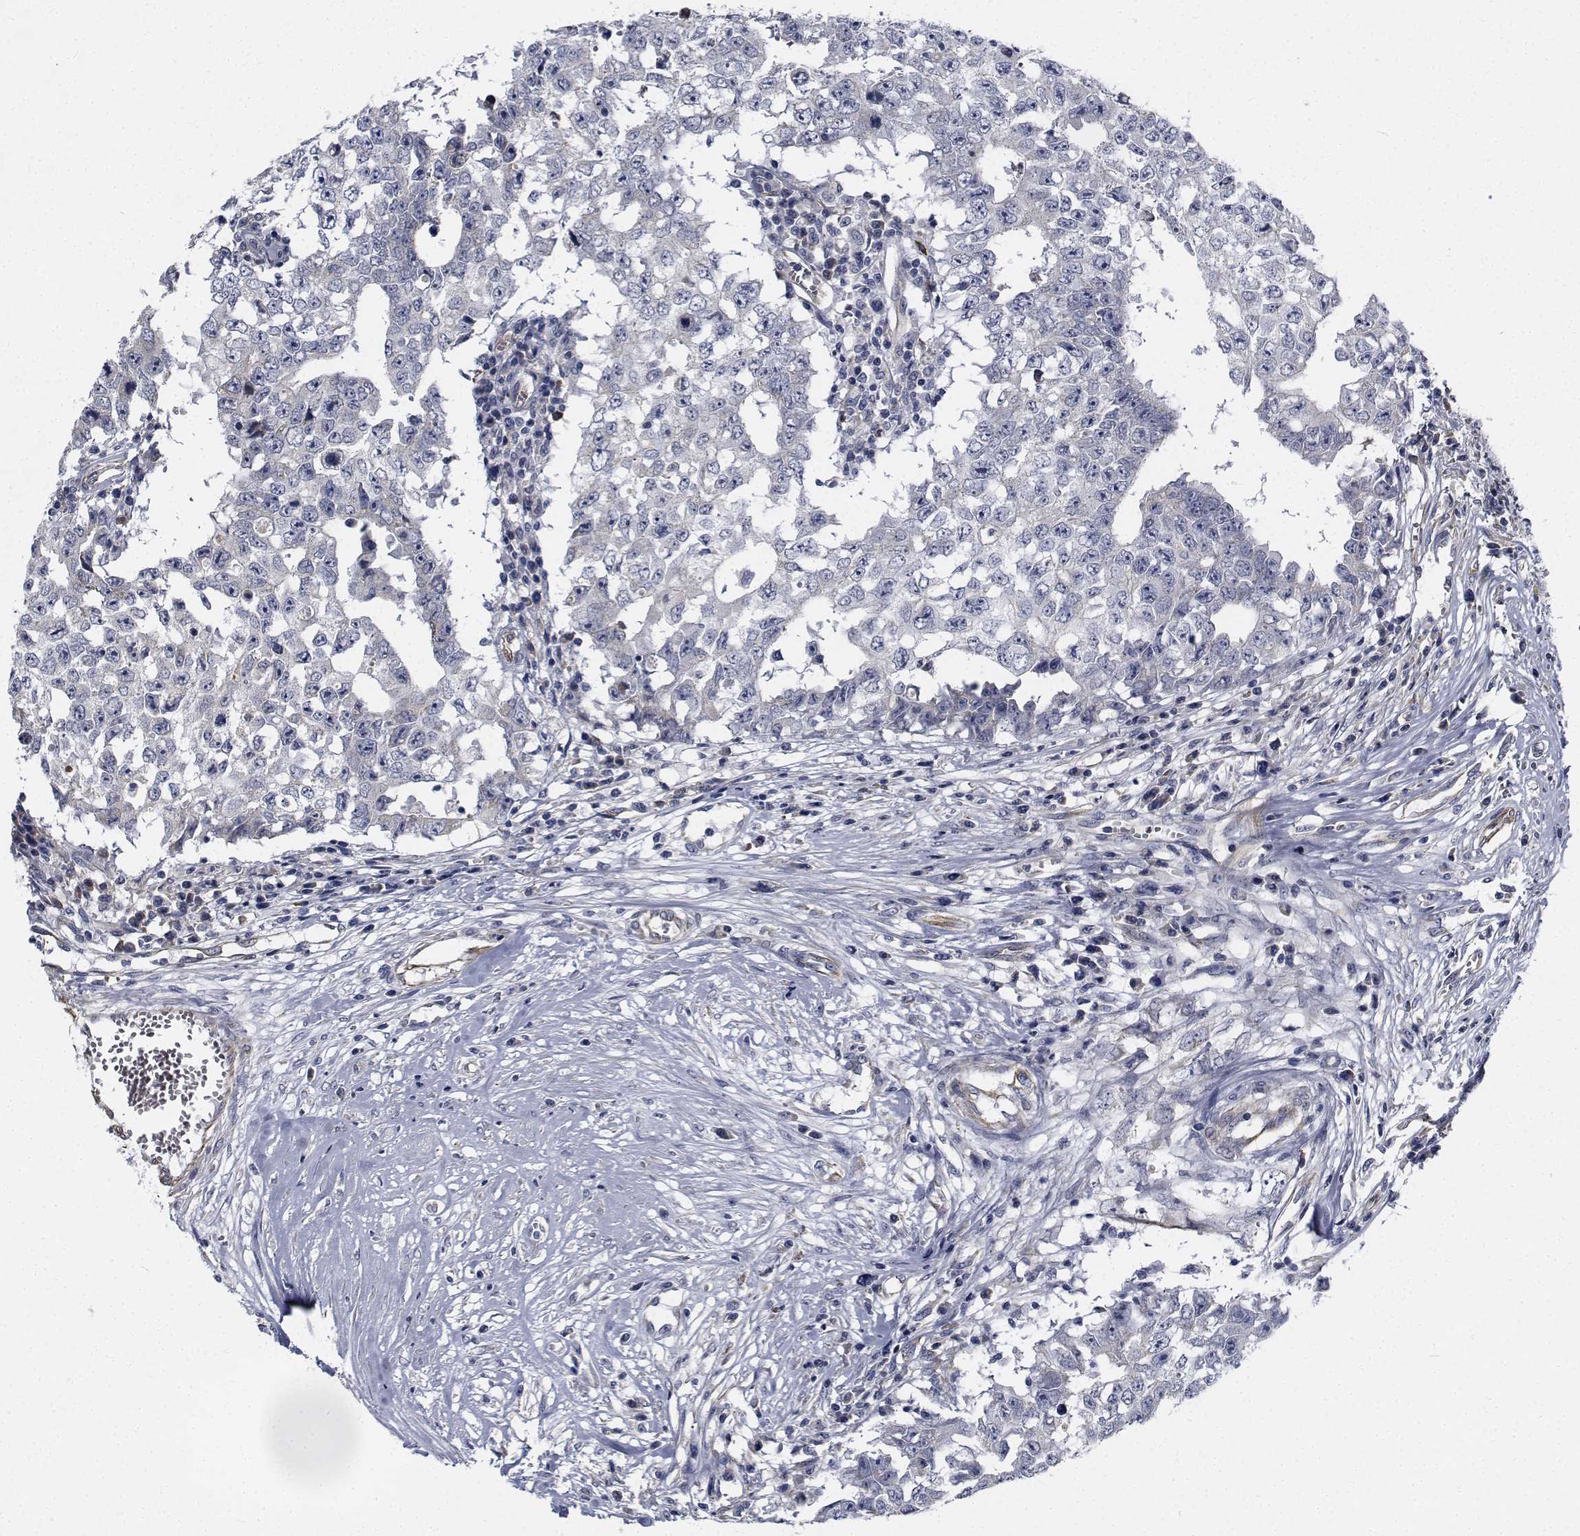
{"staining": {"intensity": "negative", "quantity": "none", "location": "none"}, "tissue": "testis cancer", "cell_type": "Tumor cells", "image_type": "cancer", "snomed": [{"axis": "morphology", "description": "Carcinoma, Embryonal, NOS"}, {"axis": "topography", "description": "Testis"}], "caption": "Immunohistochemistry of testis cancer (embryonal carcinoma) demonstrates no expression in tumor cells.", "gene": "TTBK1", "patient": {"sex": "male", "age": 36}}